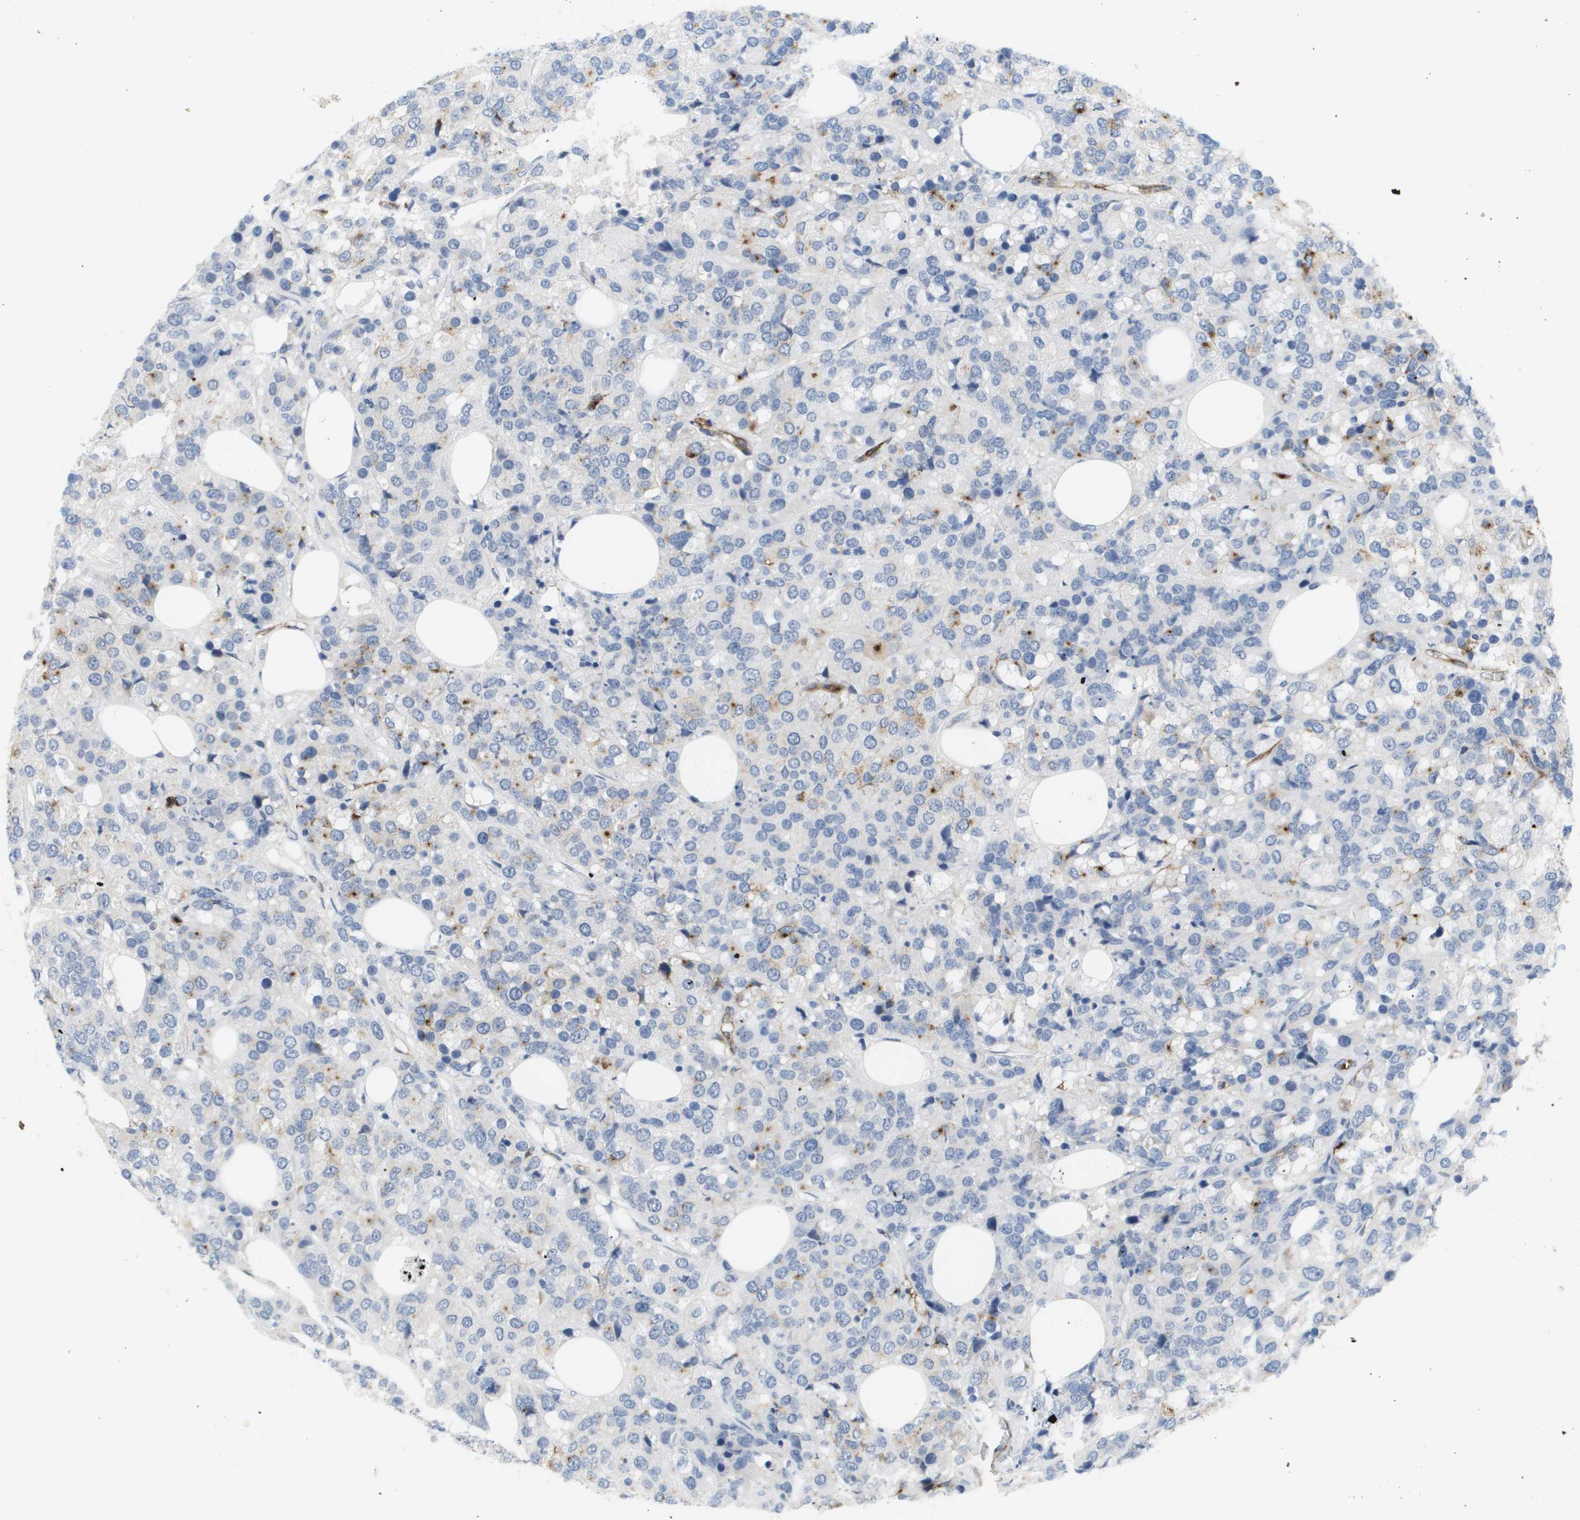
{"staining": {"intensity": "negative", "quantity": "none", "location": "none"}, "tissue": "breast cancer", "cell_type": "Tumor cells", "image_type": "cancer", "snomed": [{"axis": "morphology", "description": "Lobular carcinoma"}, {"axis": "topography", "description": "Breast"}], "caption": "Tumor cells show no significant protein expression in breast lobular carcinoma. (IHC, brightfield microscopy, high magnification).", "gene": "ANGPT2", "patient": {"sex": "female", "age": 59}}